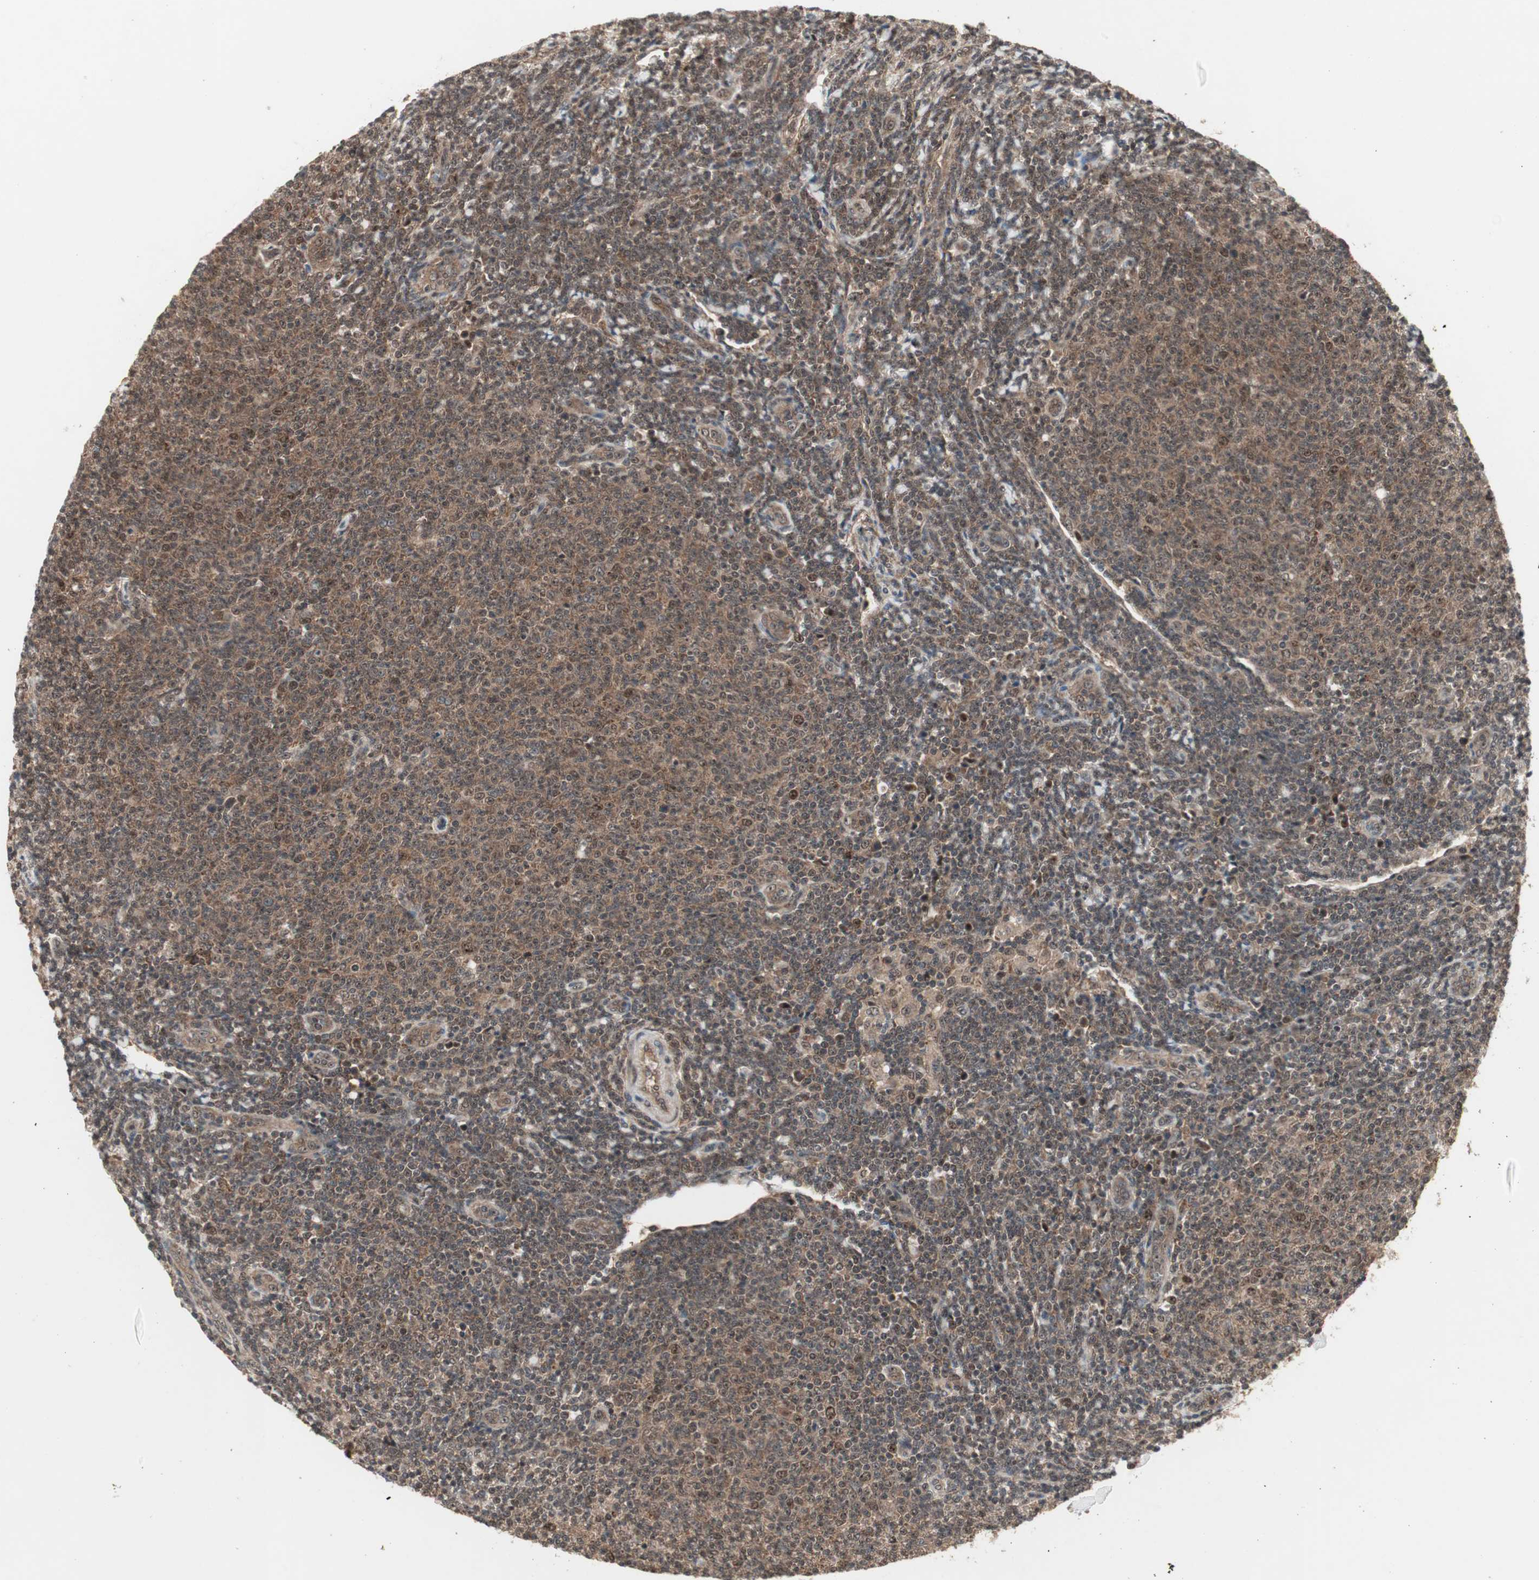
{"staining": {"intensity": "moderate", "quantity": ">75%", "location": "cytoplasmic/membranous,nuclear"}, "tissue": "lymphoma", "cell_type": "Tumor cells", "image_type": "cancer", "snomed": [{"axis": "morphology", "description": "Malignant lymphoma, non-Hodgkin's type, Low grade"}, {"axis": "topography", "description": "Lymph node"}], "caption": "Immunohistochemistry photomicrograph of lymphoma stained for a protein (brown), which exhibits medium levels of moderate cytoplasmic/membranous and nuclear positivity in about >75% of tumor cells.", "gene": "CSNK2B", "patient": {"sex": "male", "age": 66}}